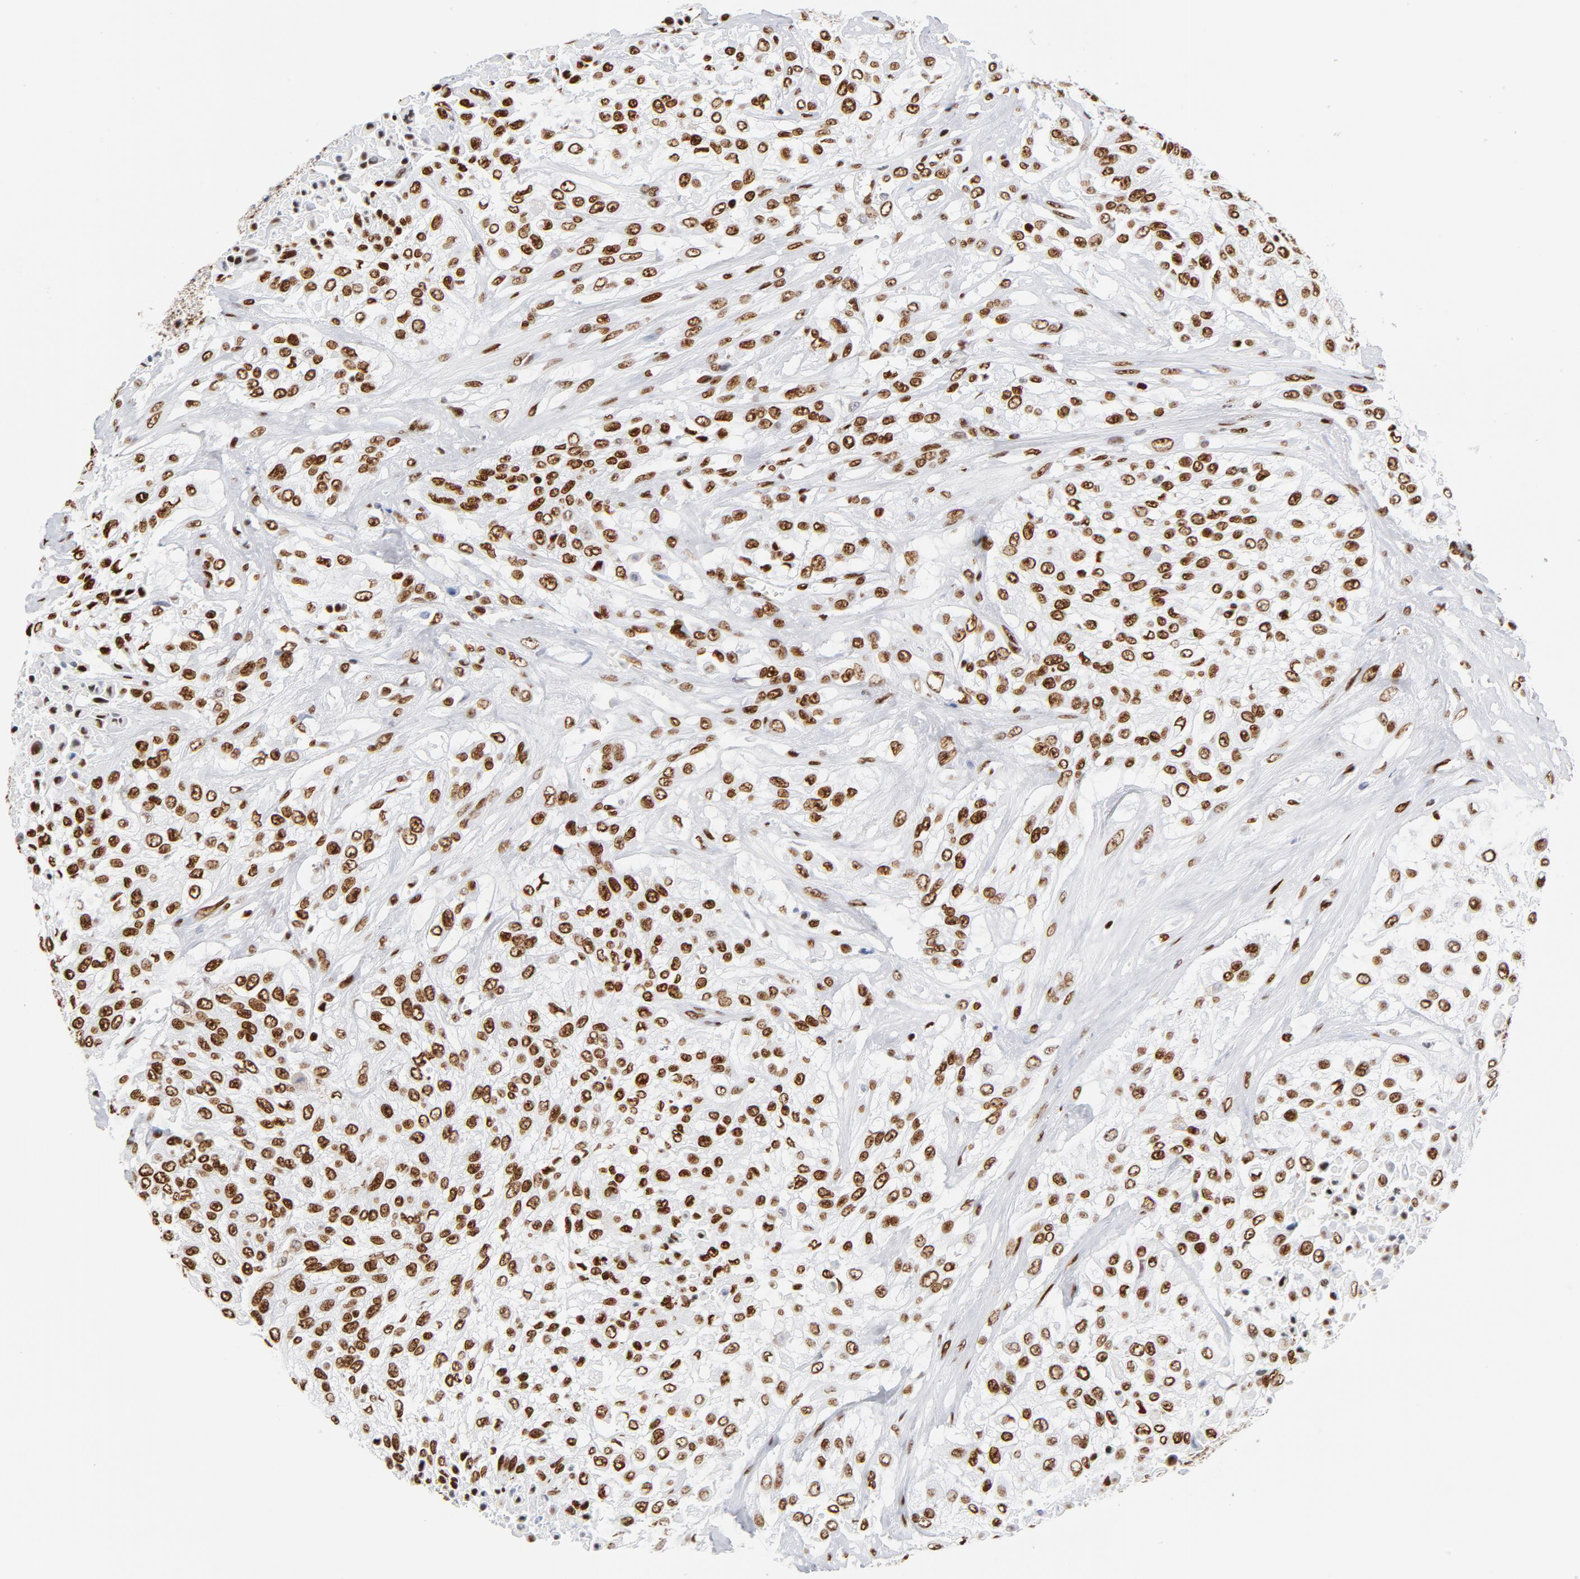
{"staining": {"intensity": "strong", "quantity": ">75%", "location": "nuclear"}, "tissue": "urothelial cancer", "cell_type": "Tumor cells", "image_type": "cancer", "snomed": [{"axis": "morphology", "description": "Urothelial carcinoma, High grade"}, {"axis": "topography", "description": "Urinary bladder"}], "caption": "An immunohistochemistry (IHC) histopathology image of tumor tissue is shown. Protein staining in brown labels strong nuclear positivity in high-grade urothelial carcinoma within tumor cells. (DAB IHC, brown staining for protein, blue staining for nuclei).", "gene": "XRCC5", "patient": {"sex": "male", "age": 57}}